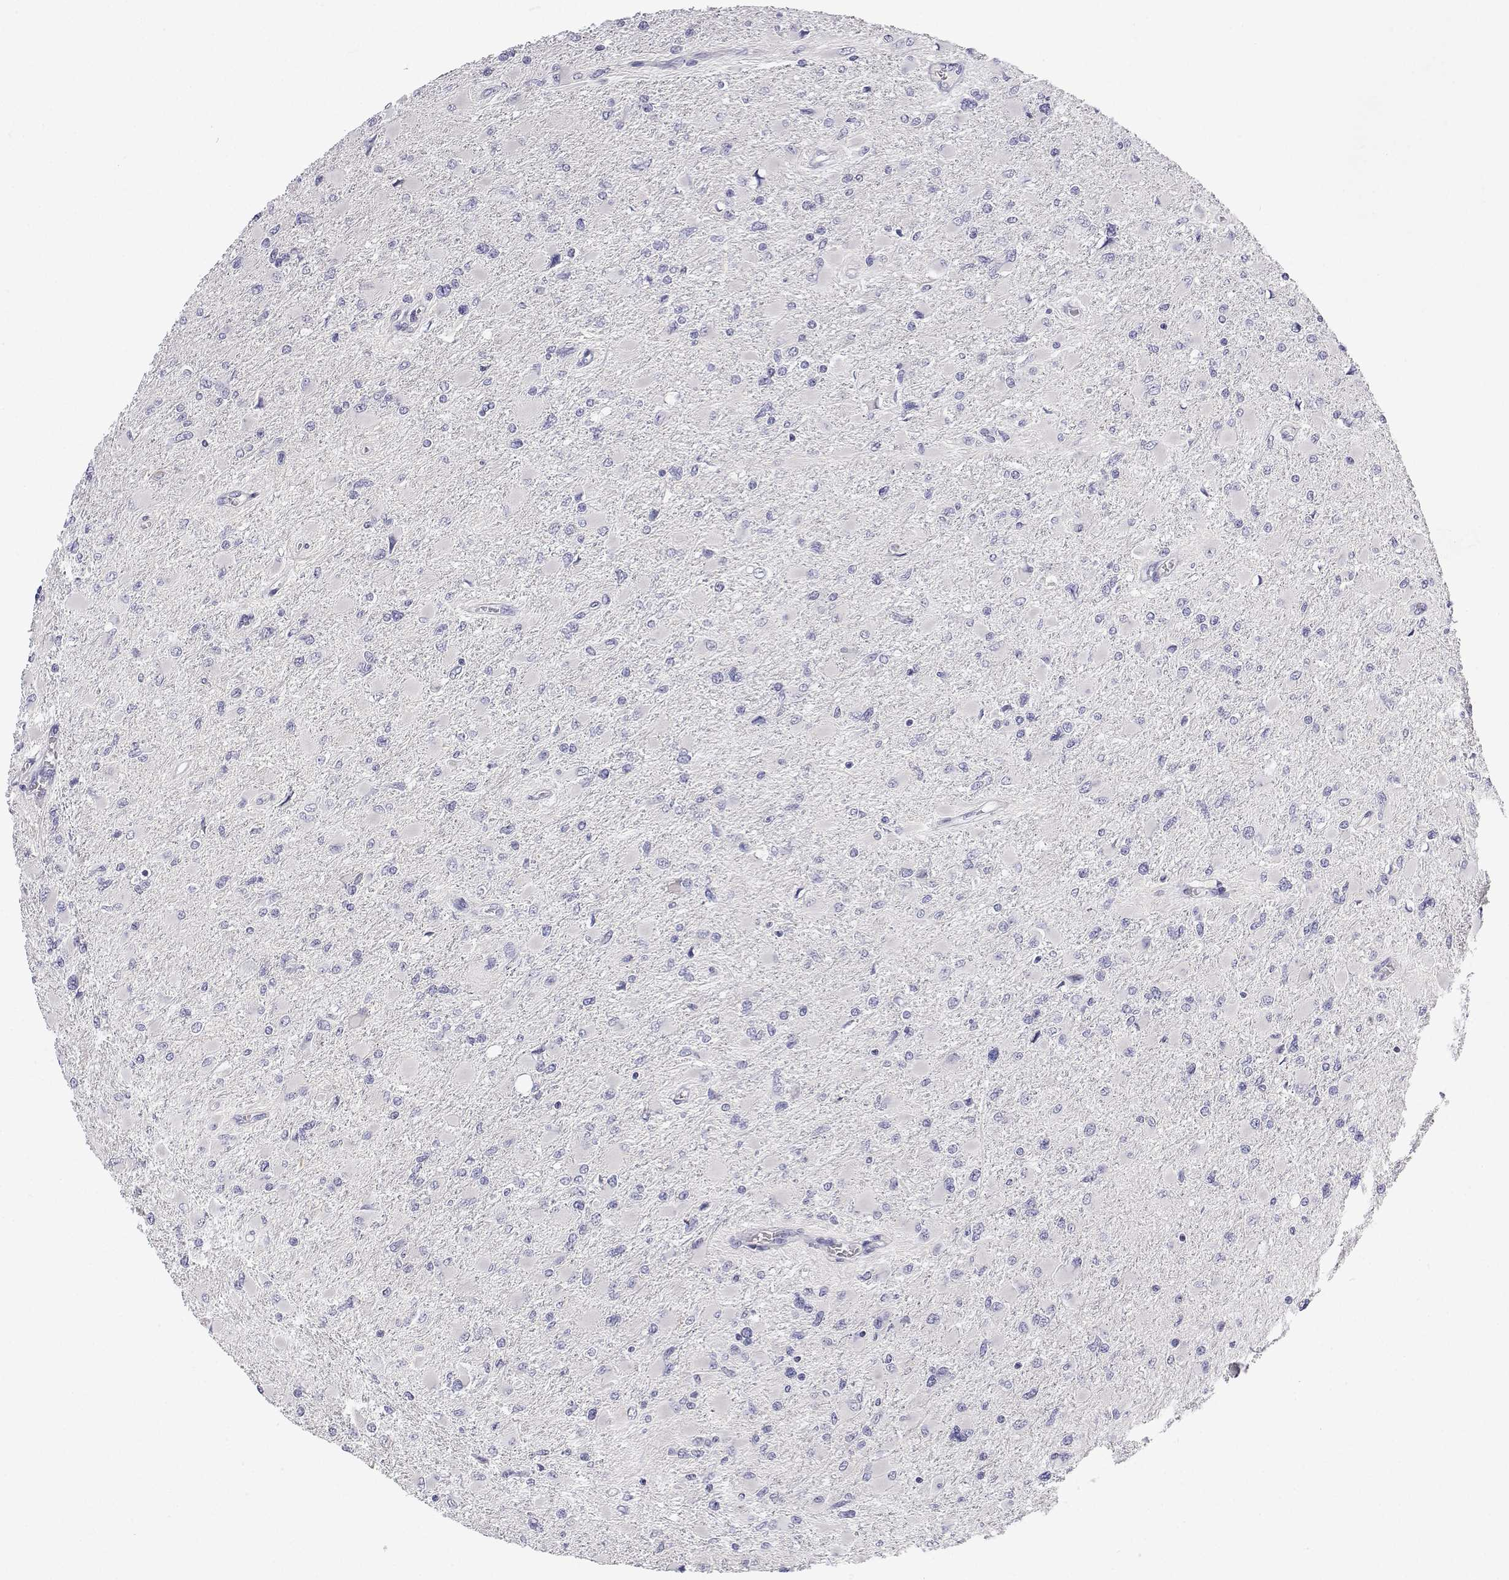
{"staining": {"intensity": "negative", "quantity": "none", "location": "none"}, "tissue": "glioma", "cell_type": "Tumor cells", "image_type": "cancer", "snomed": [{"axis": "morphology", "description": "Glioma, malignant, High grade"}, {"axis": "topography", "description": "Cerebral cortex"}], "caption": "Malignant glioma (high-grade) was stained to show a protein in brown. There is no significant staining in tumor cells.", "gene": "ANKRD65", "patient": {"sex": "female", "age": 36}}